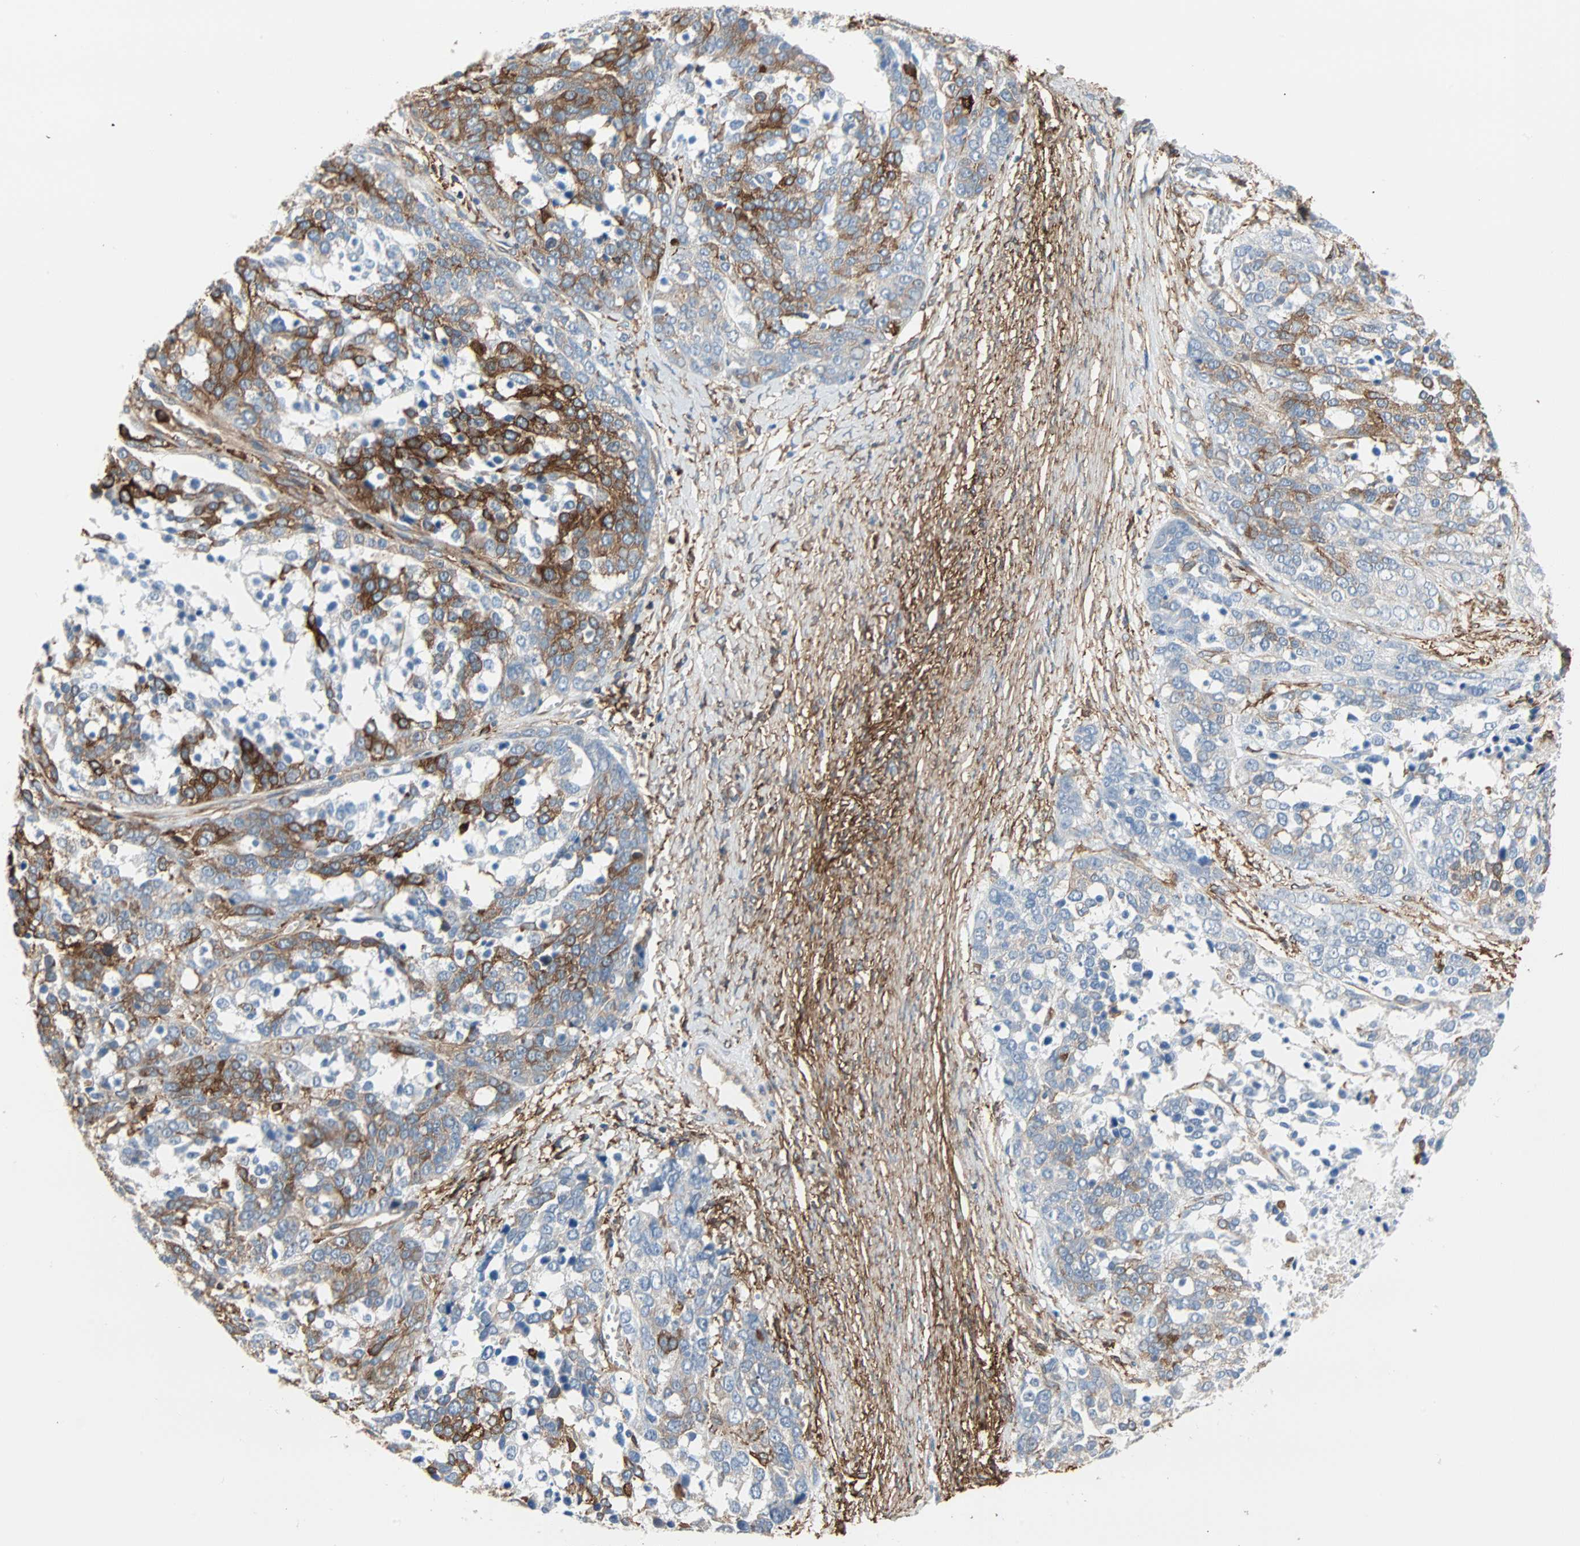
{"staining": {"intensity": "strong", "quantity": "<25%", "location": "cytoplasmic/membranous"}, "tissue": "ovarian cancer", "cell_type": "Tumor cells", "image_type": "cancer", "snomed": [{"axis": "morphology", "description": "Cystadenocarcinoma, serous, NOS"}, {"axis": "topography", "description": "Ovary"}], "caption": "Ovarian cancer stained with a brown dye reveals strong cytoplasmic/membranous positive positivity in about <25% of tumor cells.", "gene": "EPB41L2", "patient": {"sex": "female", "age": 44}}